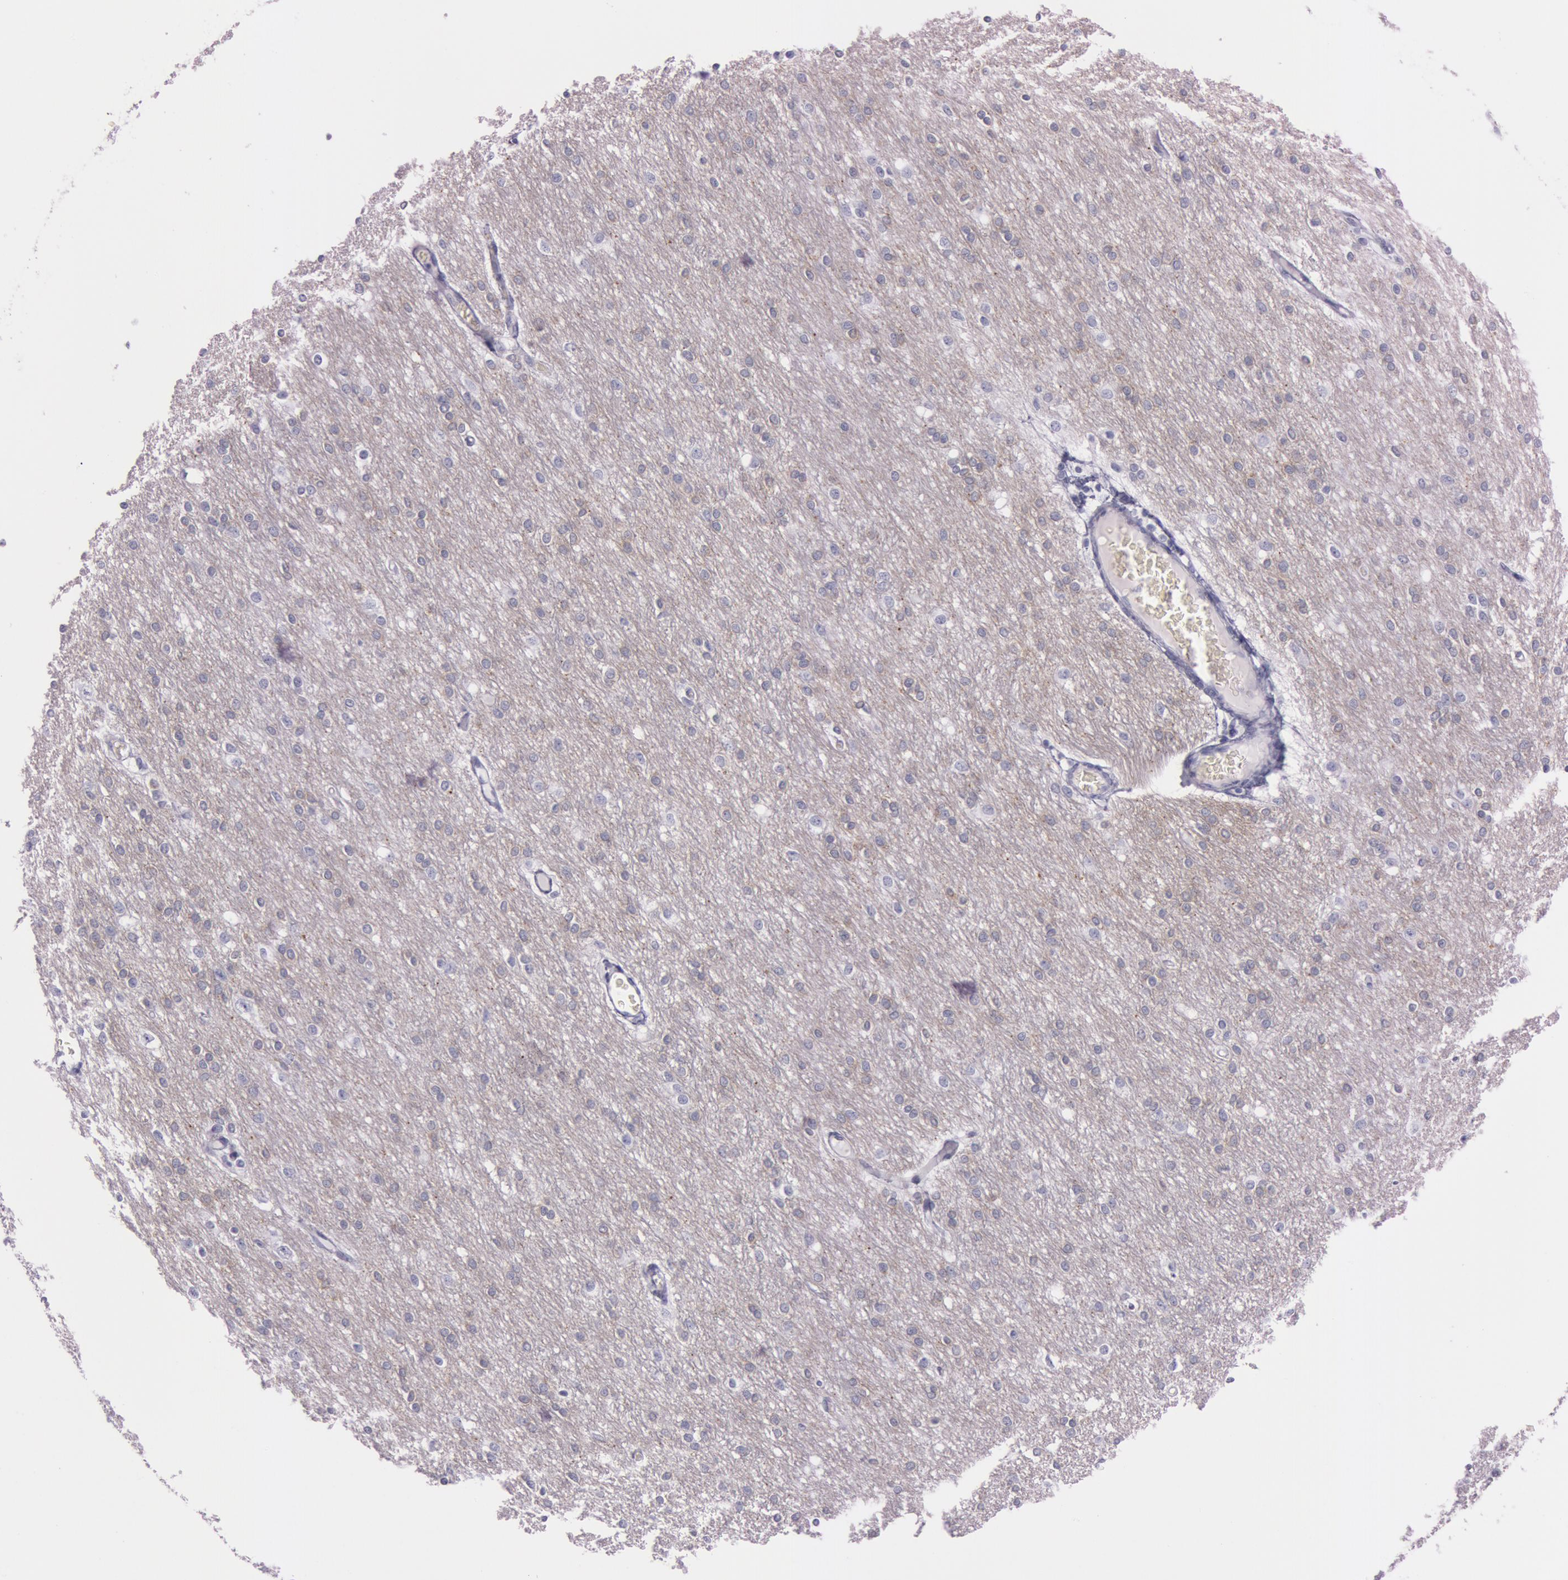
{"staining": {"intensity": "negative", "quantity": "none", "location": "none"}, "tissue": "cerebral cortex", "cell_type": "Endothelial cells", "image_type": "normal", "snomed": [{"axis": "morphology", "description": "Normal tissue, NOS"}, {"axis": "morphology", "description": "Inflammation, NOS"}, {"axis": "topography", "description": "Cerebral cortex"}], "caption": "An IHC image of benign cerebral cortex is shown. There is no staining in endothelial cells of cerebral cortex. (DAB immunohistochemistry (IHC) visualized using brightfield microscopy, high magnification).", "gene": "FOLH1", "patient": {"sex": "male", "age": 6}}